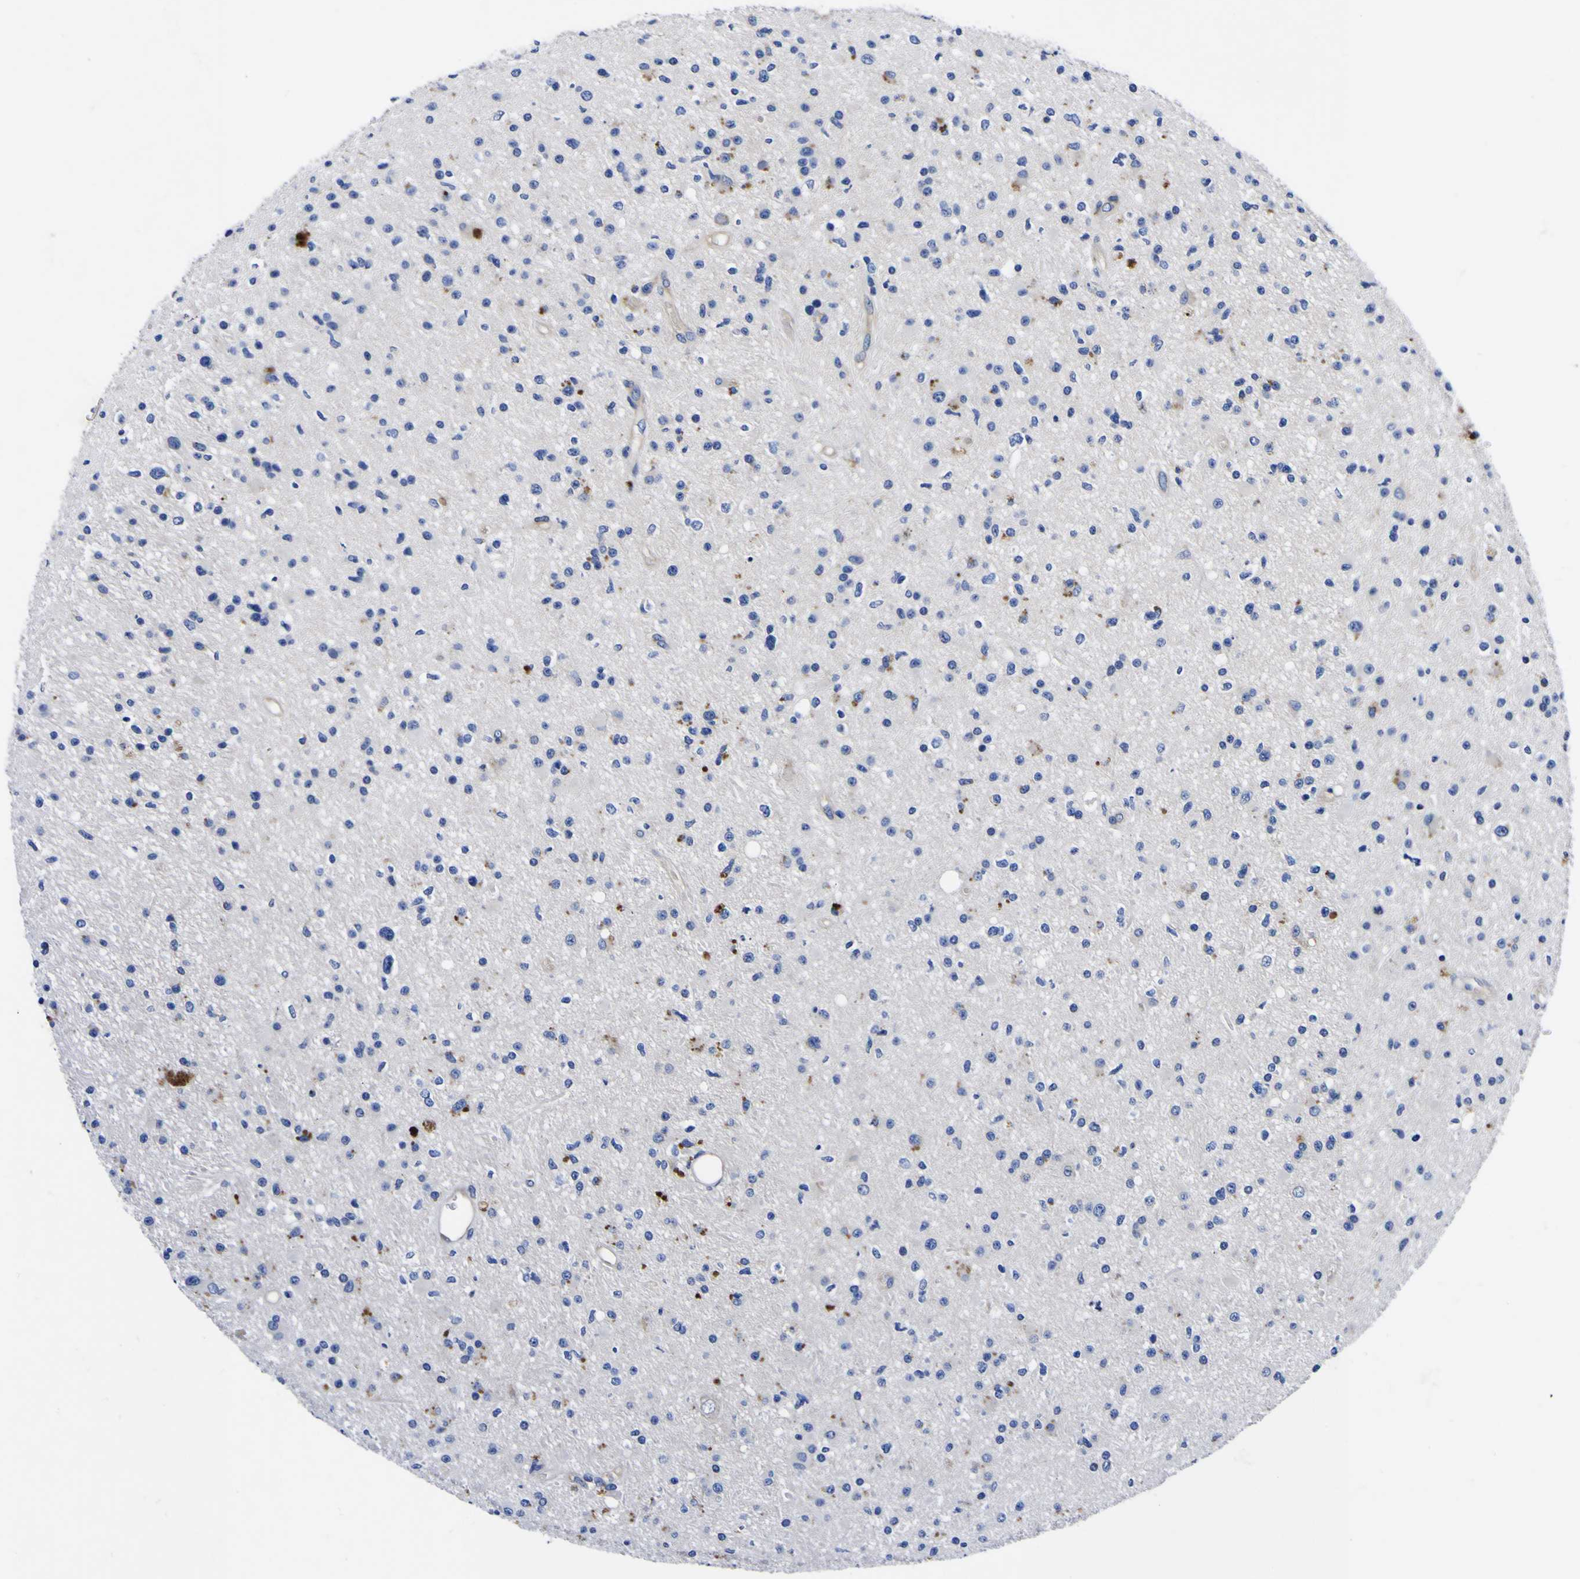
{"staining": {"intensity": "negative", "quantity": "none", "location": "none"}, "tissue": "glioma", "cell_type": "Tumor cells", "image_type": "cancer", "snomed": [{"axis": "morphology", "description": "Glioma, malignant, High grade"}, {"axis": "topography", "description": "Brain"}], "caption": "Micrograph shows no significant protein expression in tumor cells of malignant glioma (high-grade).", "gene": "VASN", "patient": {"sex": "male", "age": 33}}